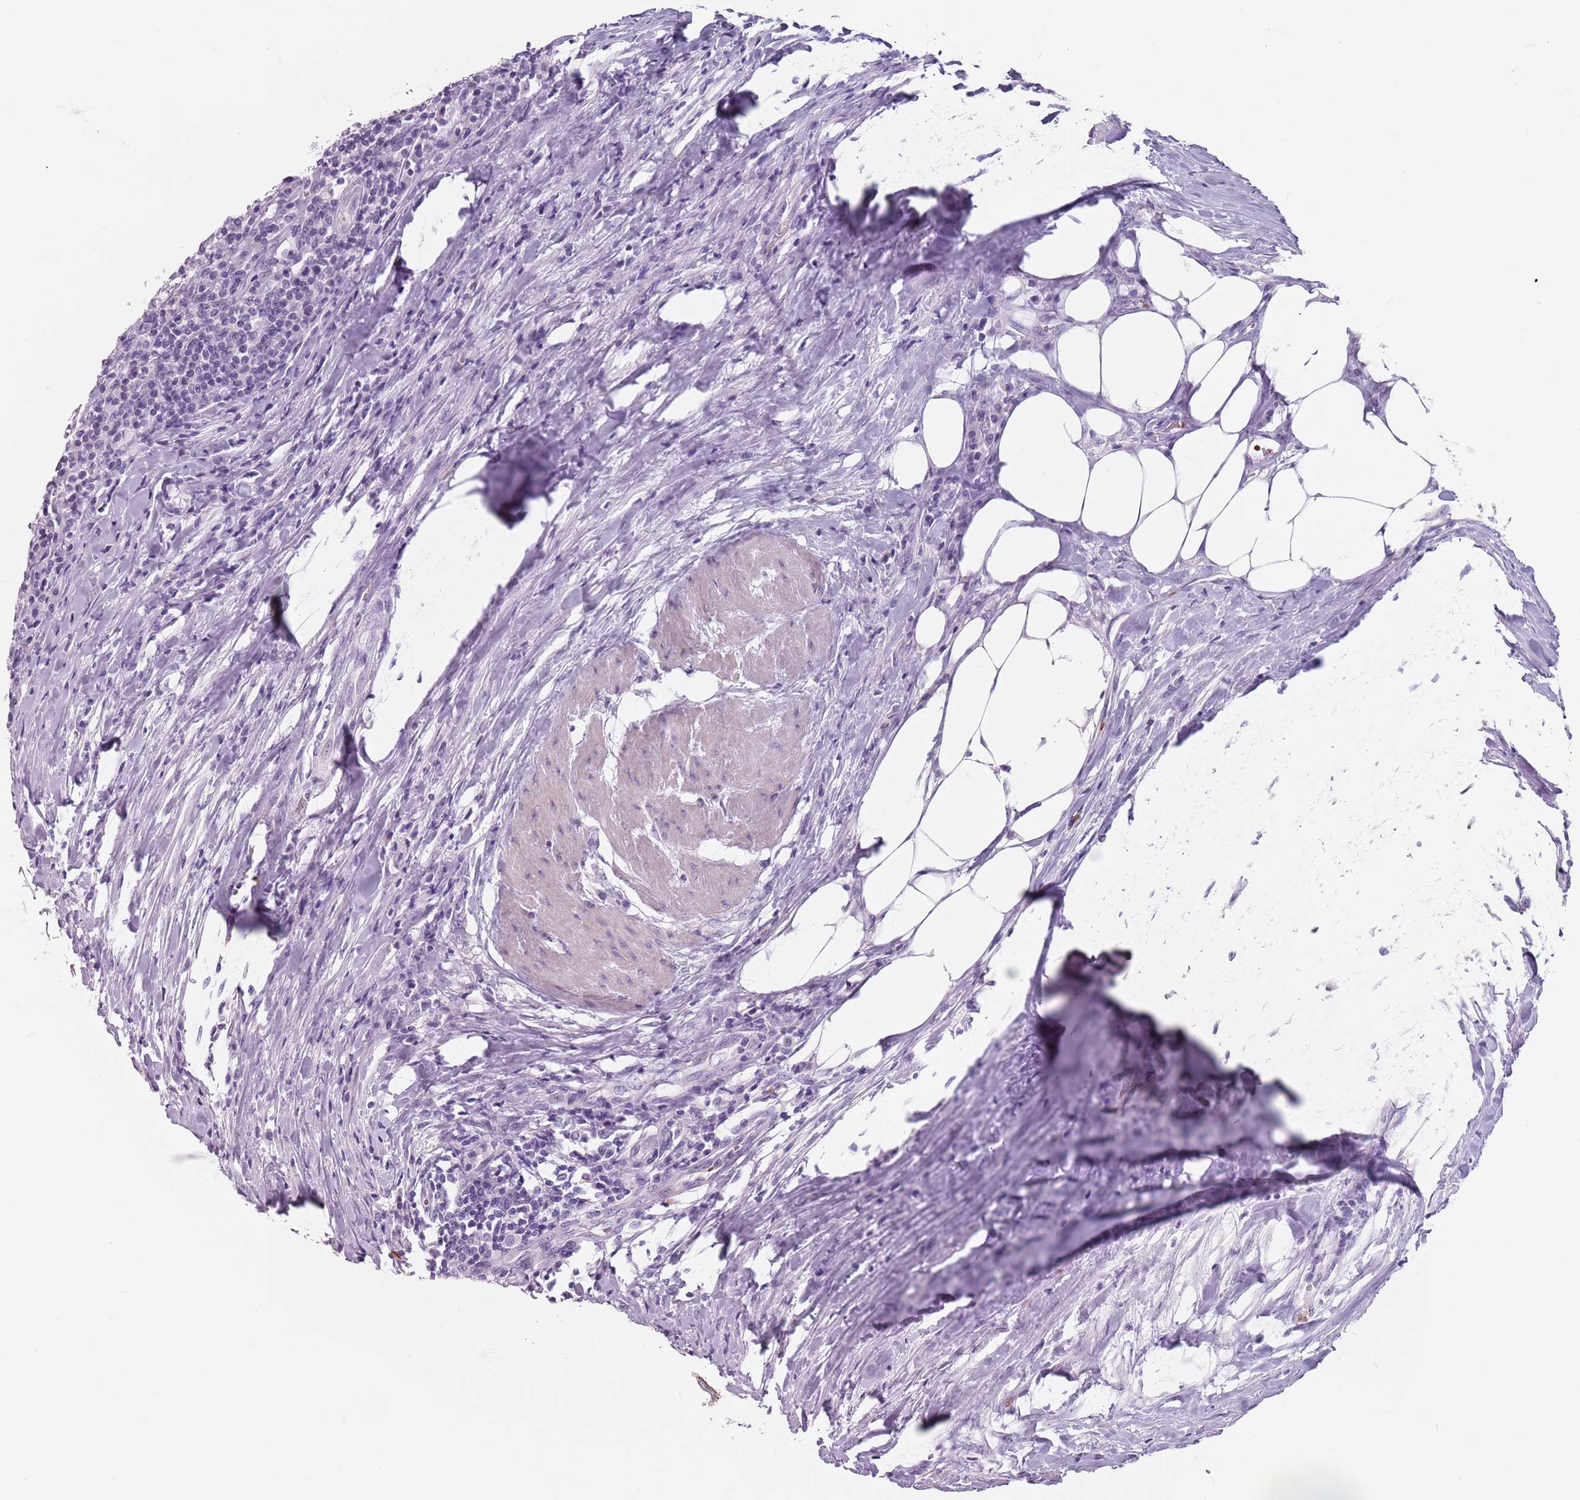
{"staining": {"intensity": "negative", "quantity": "none", "location": "none"}, "tissue": "urothelial cancer", "cell_type": "Tumor cells", "image_type": "cancer", "snomed": [{"axis": "morphology", "description": "Urothelial carcinoma, High grade"}, {"axis": "topography", "description": "Urinary bladder"}], "caption": "Urothelial cancer was stained to show a protein in brown. There is no significant staining in tumor cells. (Brightfield microscopy of DAB (3,3'-diaminobenzidine) immunohistochemistry at high magnification).", "gene": "SPESP1", "patient": {"sex": "male", "age": 61}}